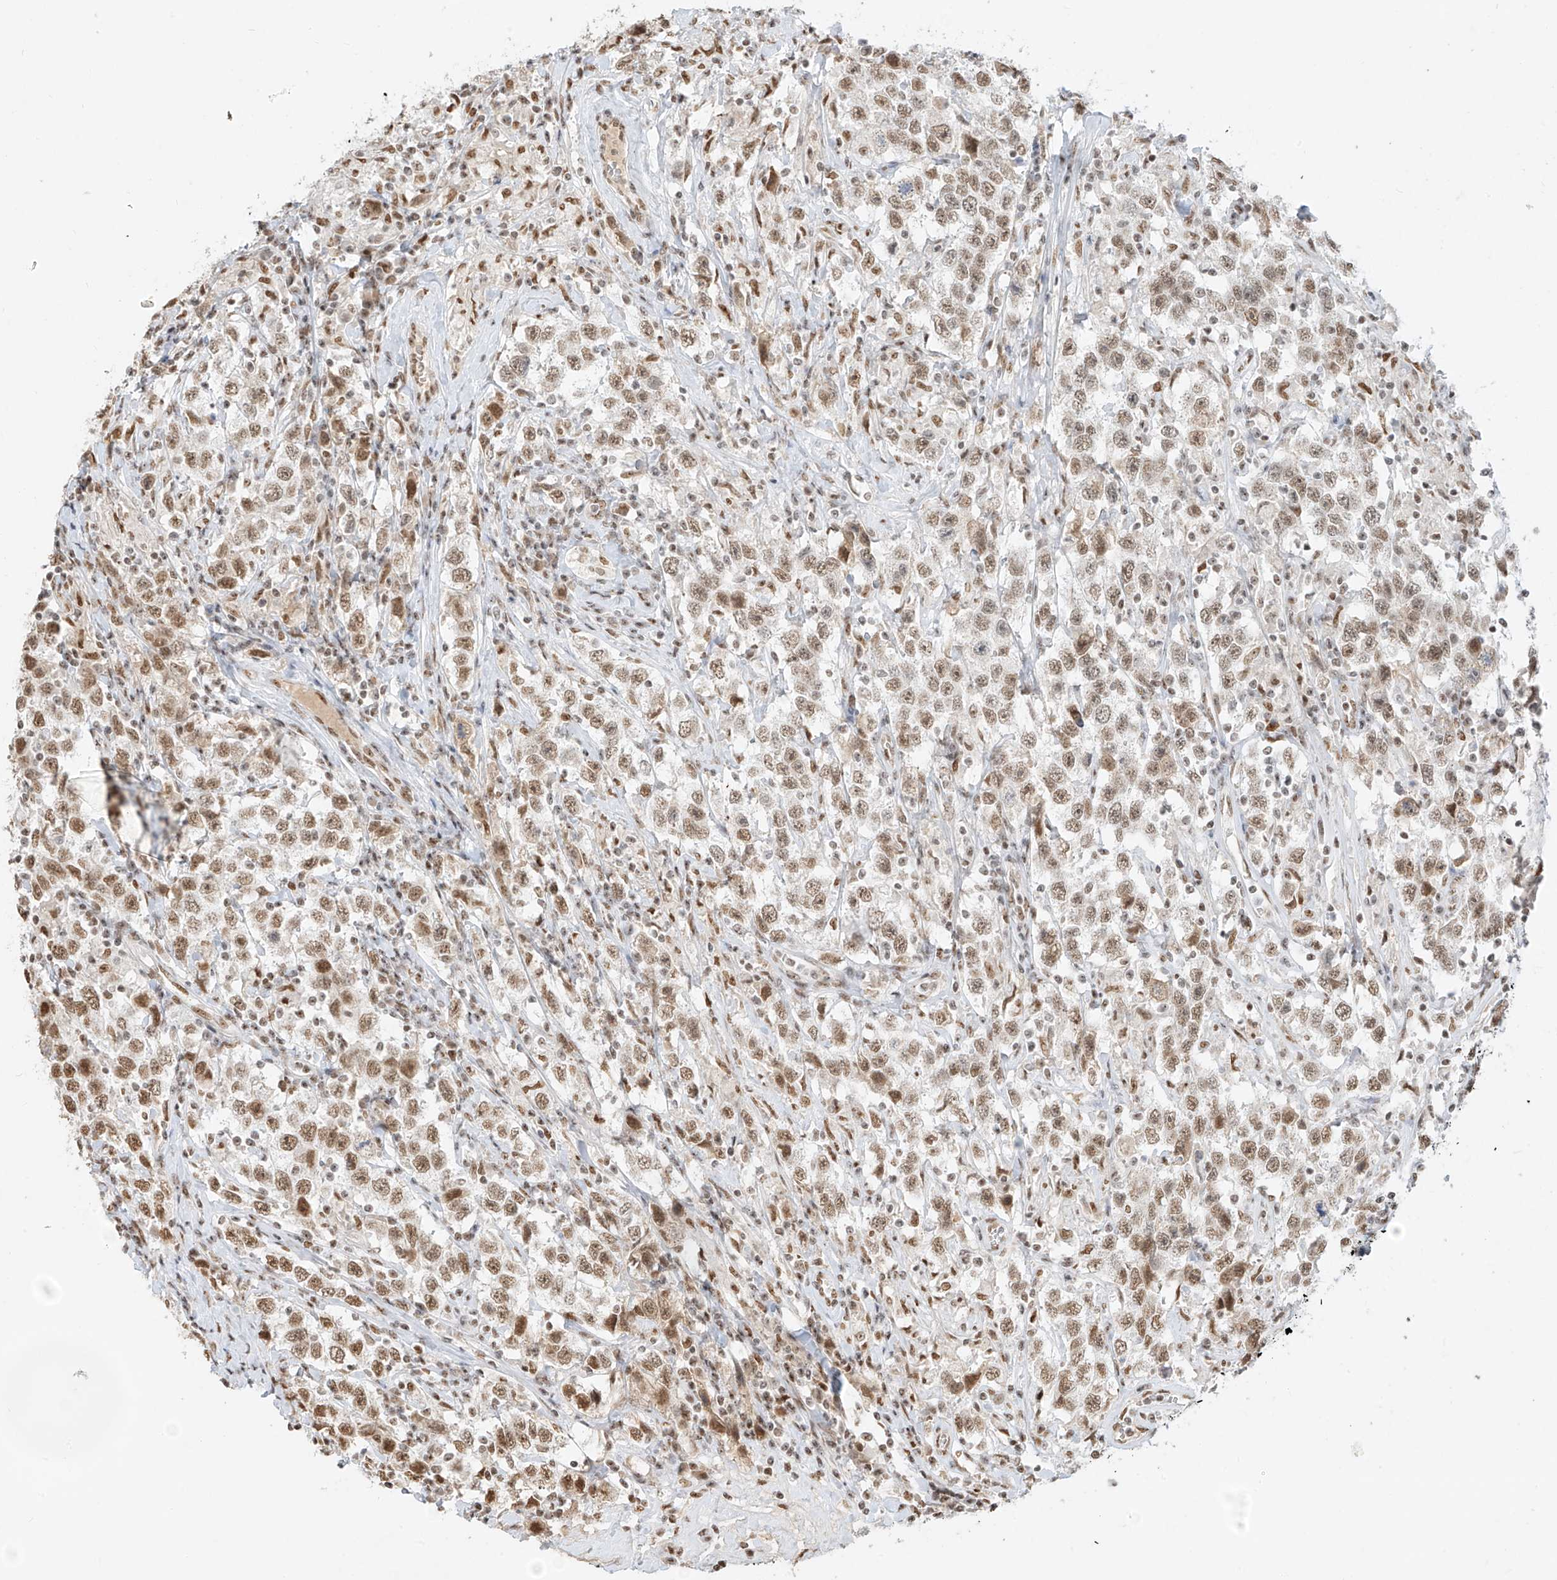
{"staining": {"intensity": "moderate", "quantity": ">75%", "location": "nuclear"}, "tissue": "testis cancer", "cell_type": "Tumor cells", "image_type": "cancer", "snomed": [{"axis": "morphology", "description": "Seminoma, NOS"}, {"axis": "topography", "description": "Testis"}], "caption": "Testis seminoma was stained to show a protein in brown. There is medium levels of moderate nuclear expression in about >75% of tumor cells. Immunohistochemistry stains the protein of interest in brown and the nuclei are stained blue.", "gene": "NHSL1", "patient": {"sex": "male", "age": 41}}